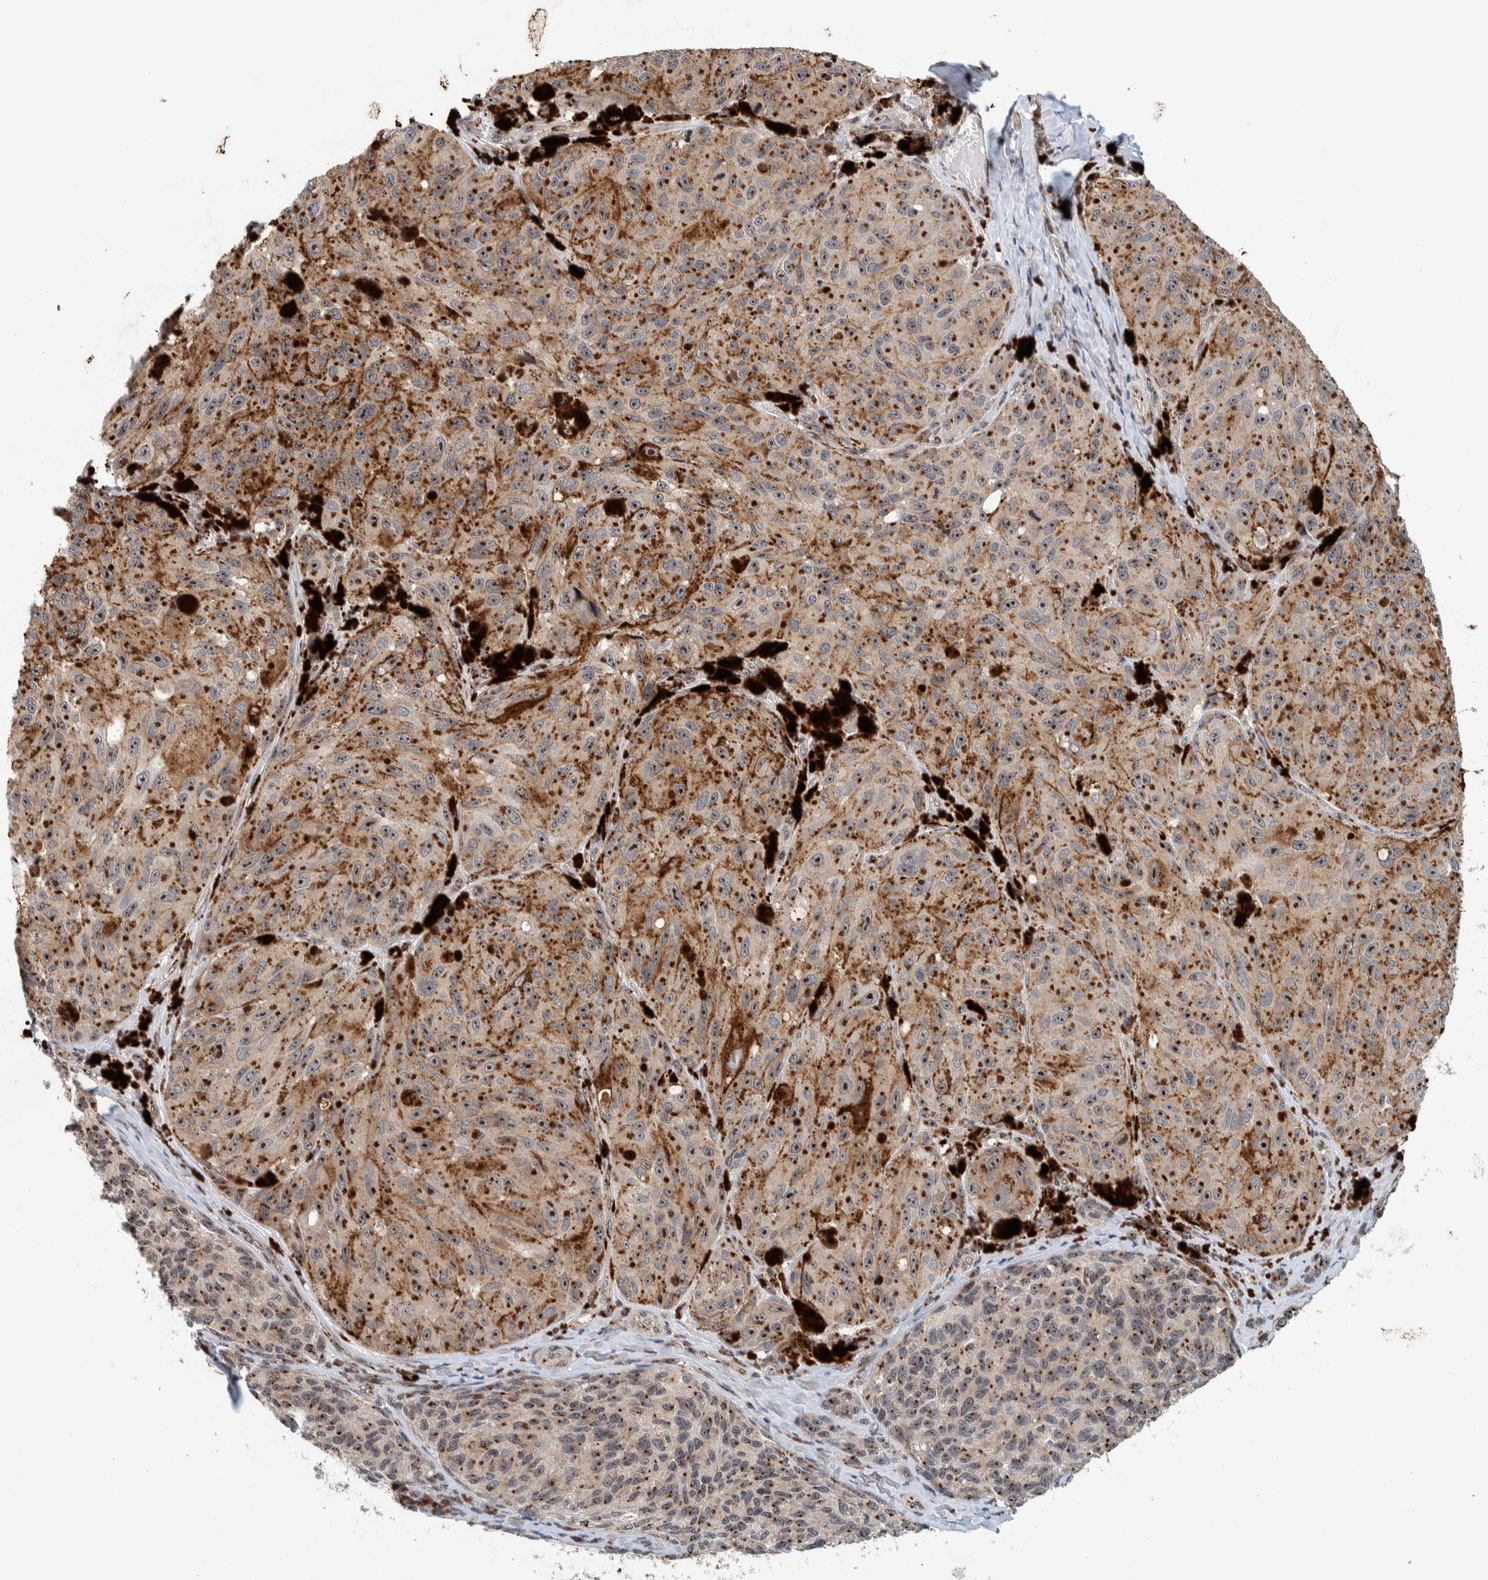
{"staining": {"intensity": "moderate", "quantity": ">75%", "location": "cytoplasmic/membranous,nuclear"}, "tissue": "melanoma", "cell_type": "Tumor cells", "image_type": "cancer", "snomed": [{"axis": "morphology", "description": "Malignant melanoma, NOS"}, {"axis": "topography", "description": "Skin"}], "caption": "Immunohistochemistry of malignant melanoma demonstrates medium levels of moderate cytoplasmic/membranous and nuclear staining in approximately >75% of tumor cells. (Stains: DAB (3,3'-diaminobenzidine) in brown, nuclei in blue, Microscopy: brightfield microscopy at high magnification).", "gene": "CCDC182", "patient": {"sex": "female", "age": 73}}